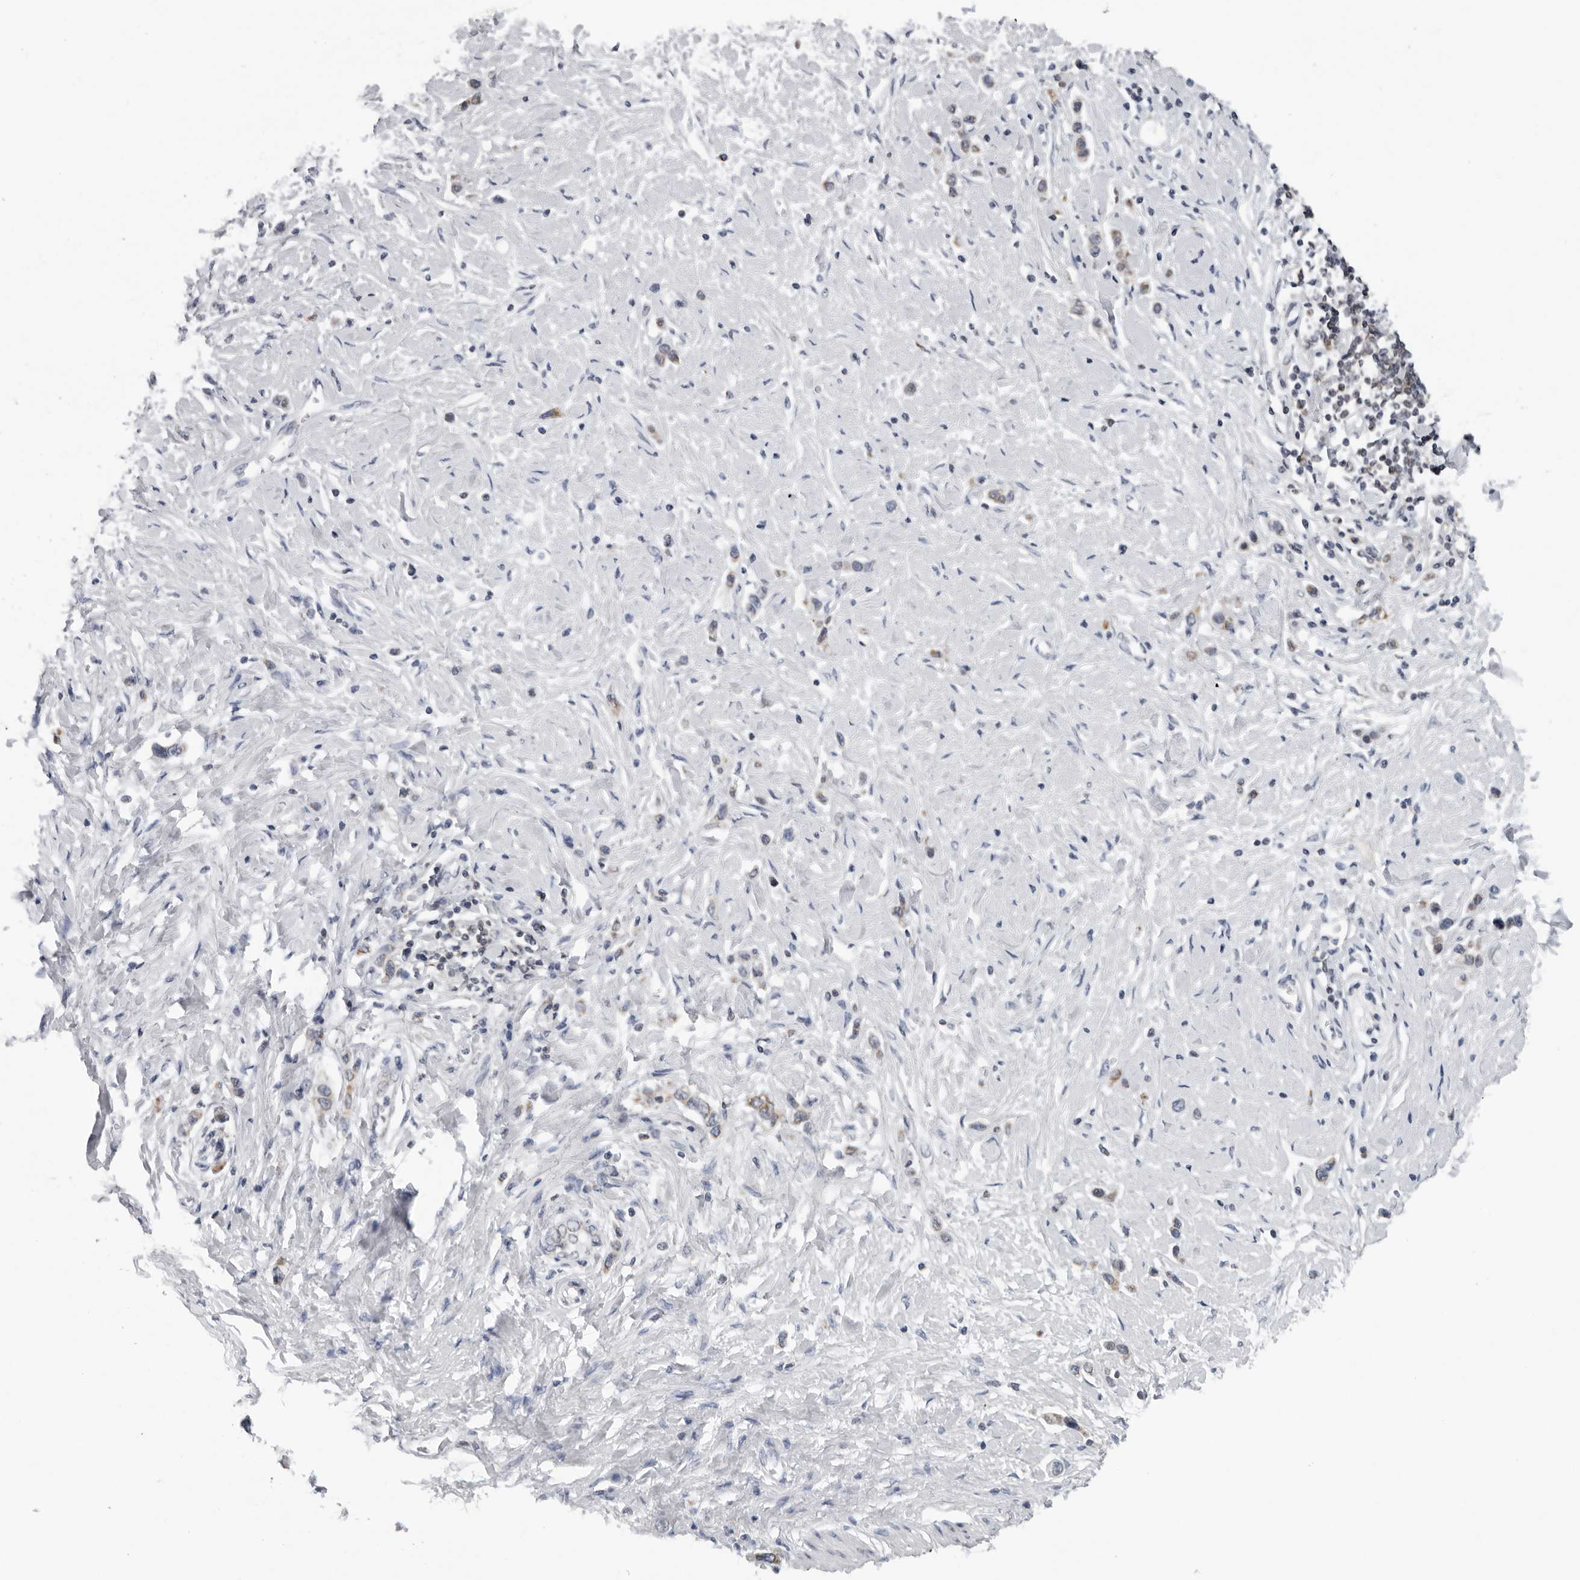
{"staining": {"intensity": "weak", "quantity": "<25%", "location": "cytoplasmic/membranous"}, "tissue": "stomach cancer", "cell_type": "Tumor cells", "image_type": "cancer", "snomed": [{"axis": "morphology", "description": "Adenocarcinoma, NOS"}, {"axis": "topography", "description": "Stomach"}], "caption": "The IHC photomicrograph has no significant staining in tumor cells of adenocarcinoma (stomach) tissue.", "gene": "CPT2", "patient": {"sex": "female", "age": 65}}